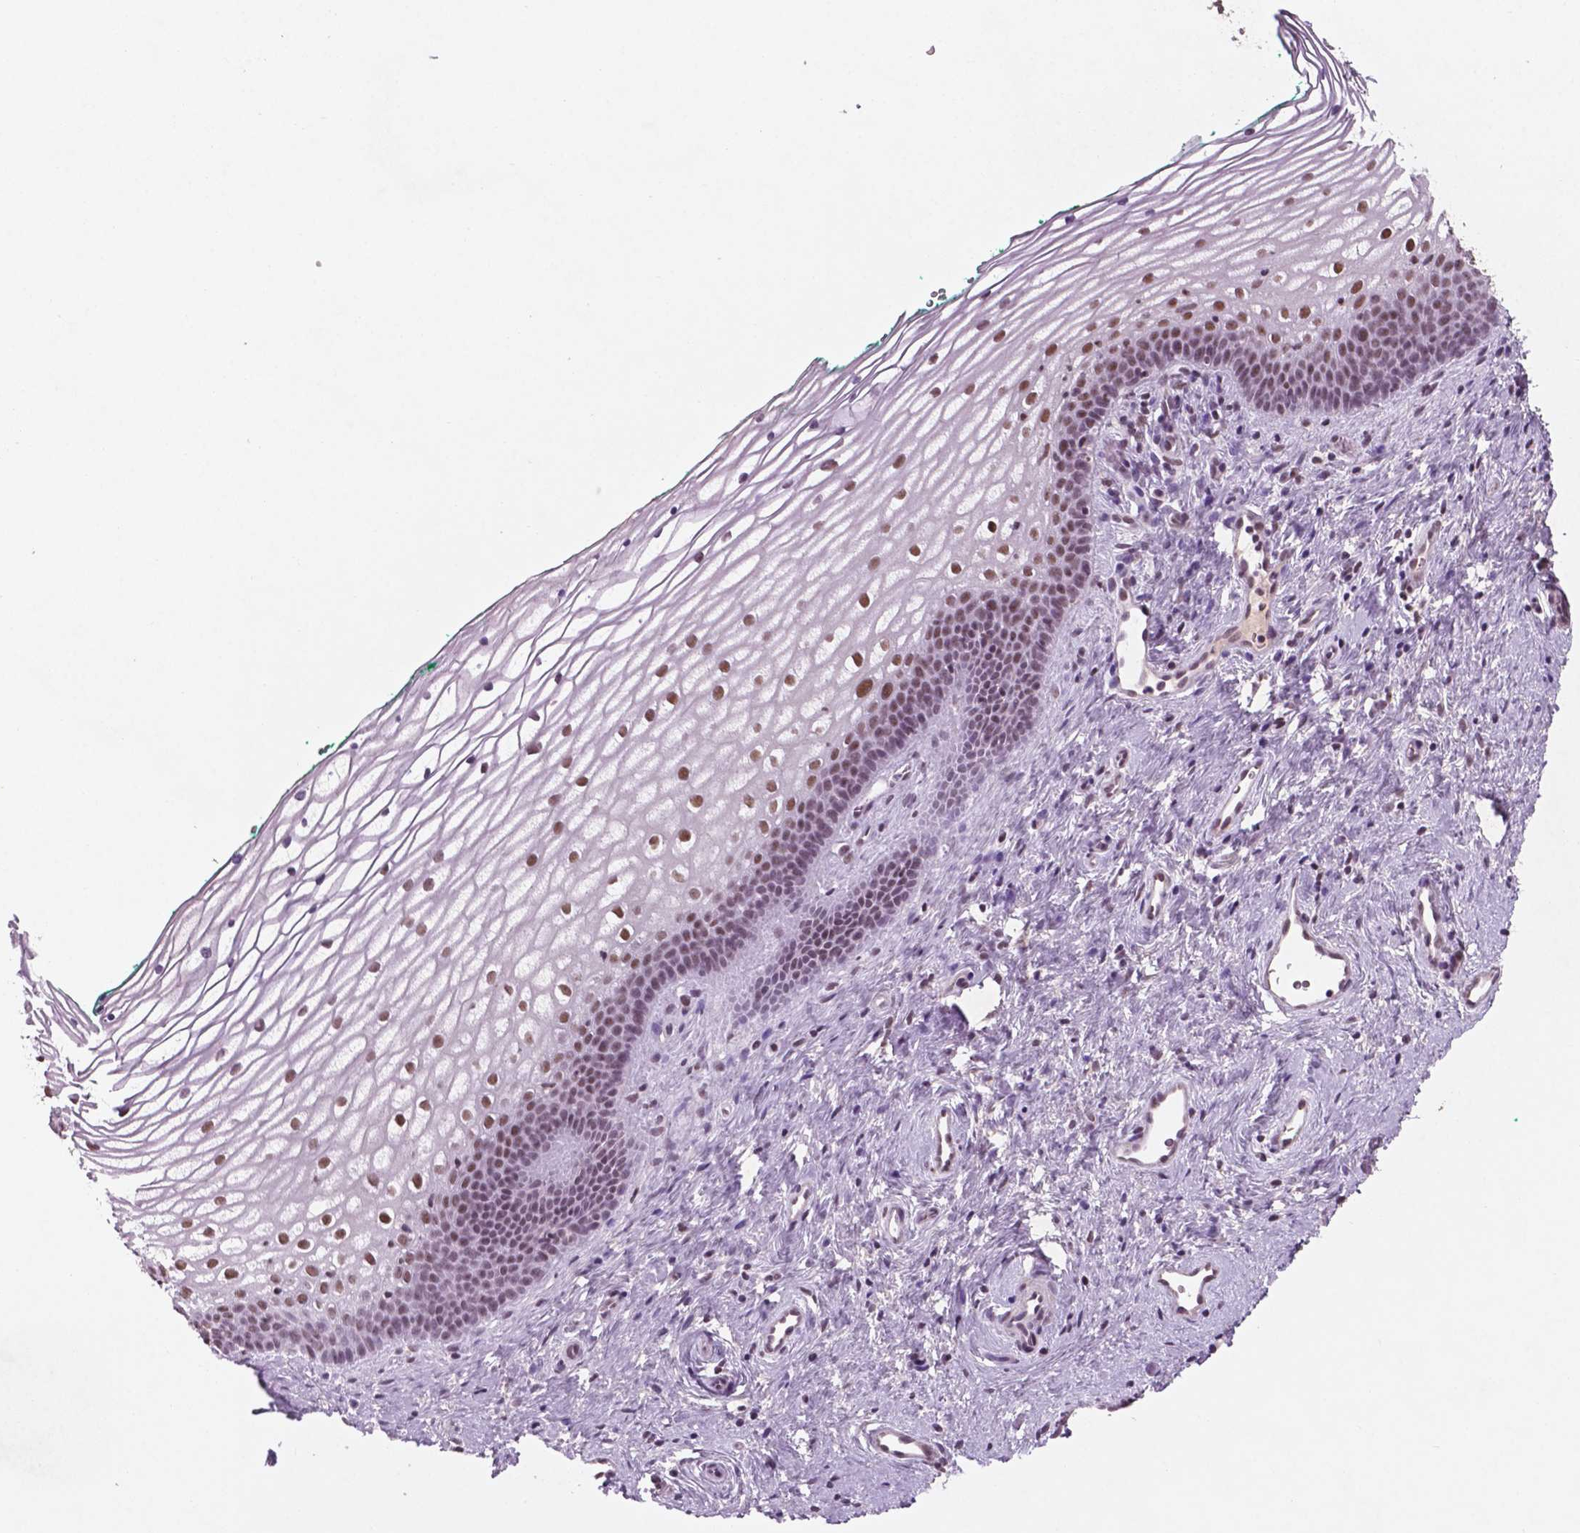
{"staining": {"intensity": "moderate", "quantity": ">75%", "location": "nuclear"}, "tissue": "vagina", "cell_type": "Squamous epithelial cells", "image_type": "normal", "snomed": [{"axis": "morphology", "description": "Normal tissue, NOS"}, {"axis": "topography", "description": "Vagina"}], "caption": "Squamous epithelial cells display medium levels of moderate nuclear positivity in approximately >75% of cells in benign human vagina.", "gene": "CTR9", "patient": {"sex": "female", "age": 44}}